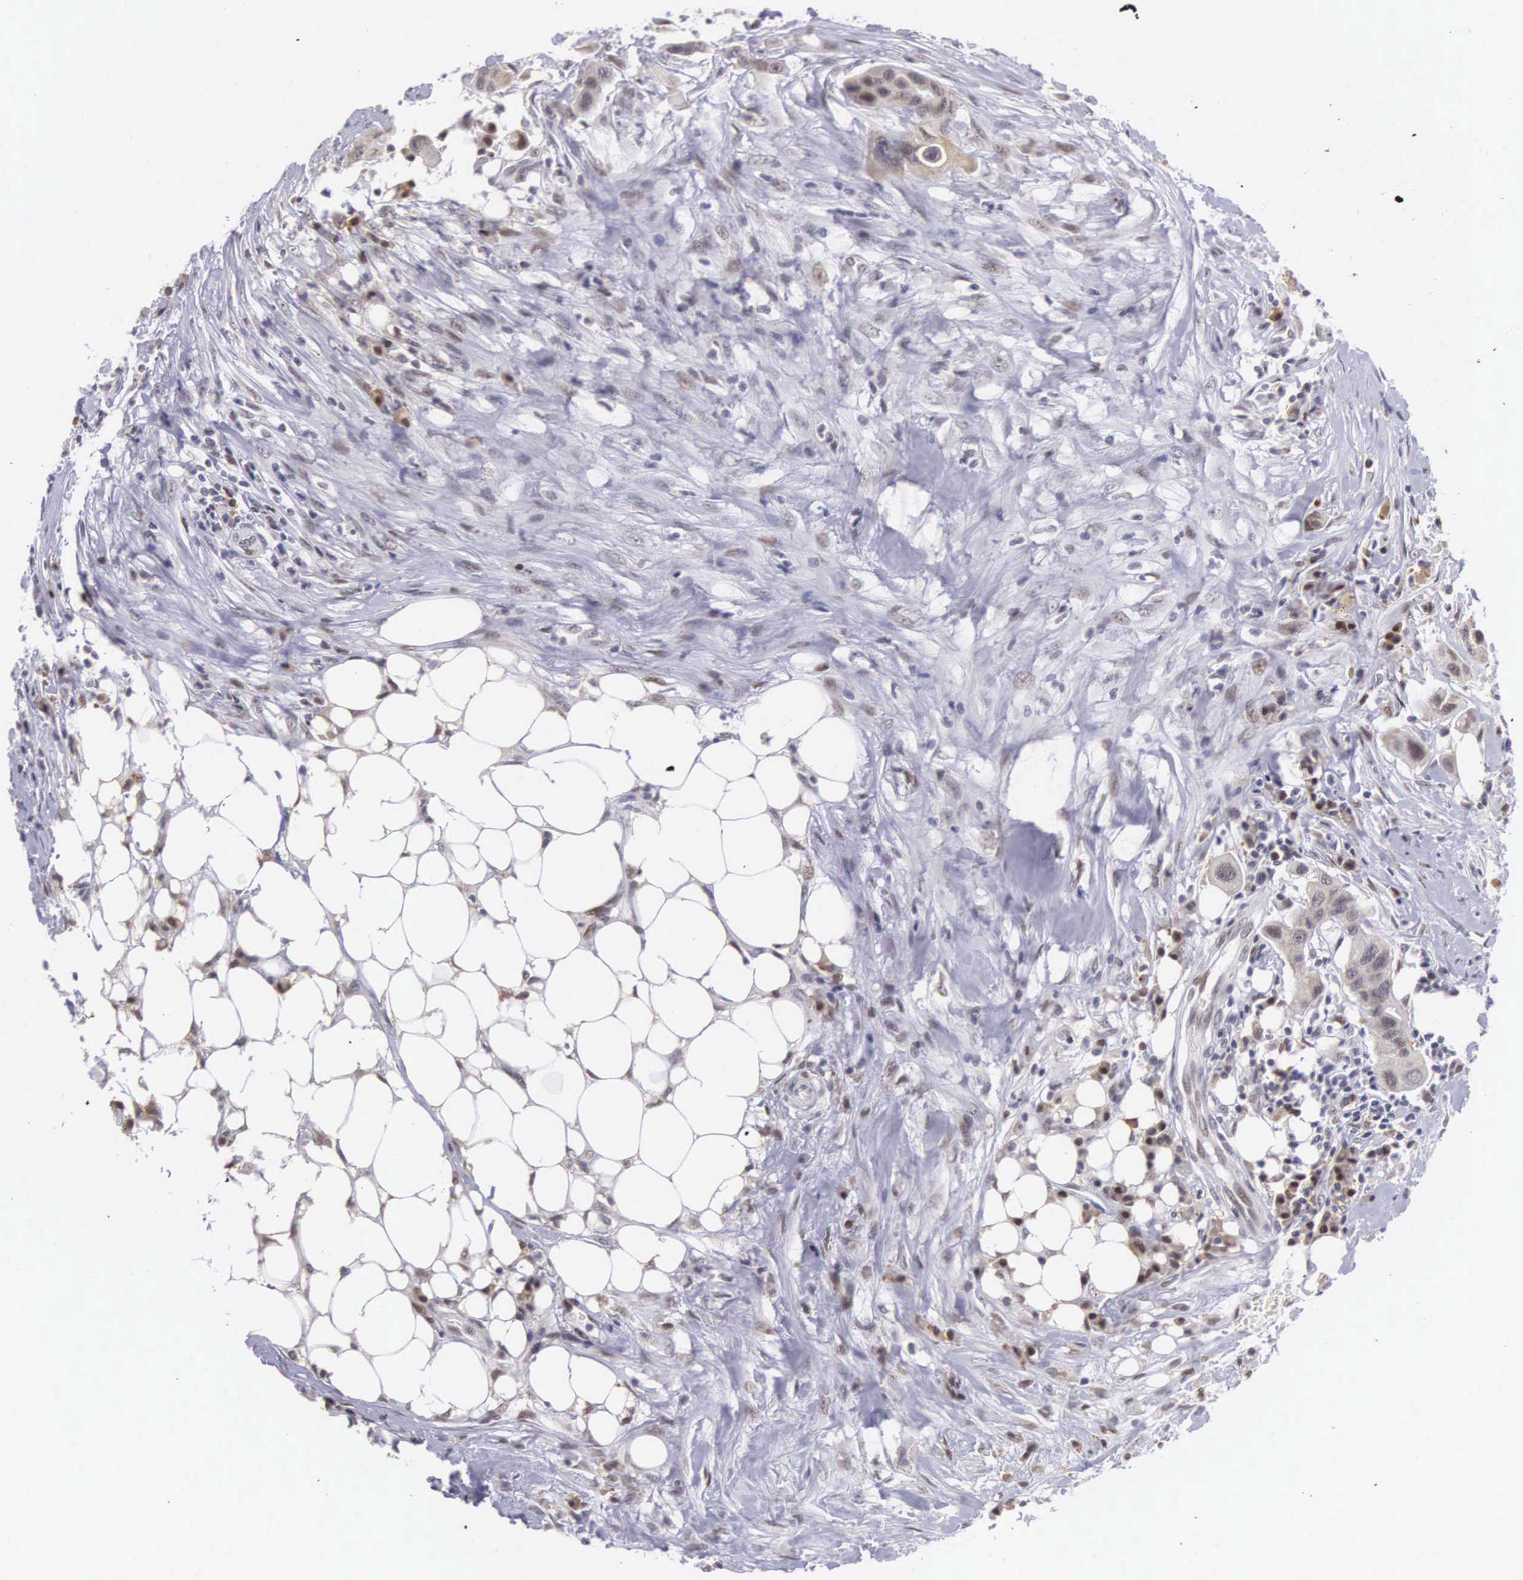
{"staining": {"intensity": "weak", "quantity": ">75%", "location": "cytoplasmic/membranous"}, "tissue": "colorectal cancer", "cell_type": "Tumor cells", "image_type": "cancer", "snomed": [{"axis": "morphology", "description": "Adenocarcinoma, NOS"}, {"axis": "topography", "description": "Colon"}], "caption": "Protein analysis of adenocarcinoma (colorectal) tissue shows weak cytoplasmic/membranous staining in about >75% of tumor cells. (brown staining indicates protein expression, while blue staining denotes nuclei).", "gene": "SLC25A21", "patient": {"sex": "female", "age": 70}}